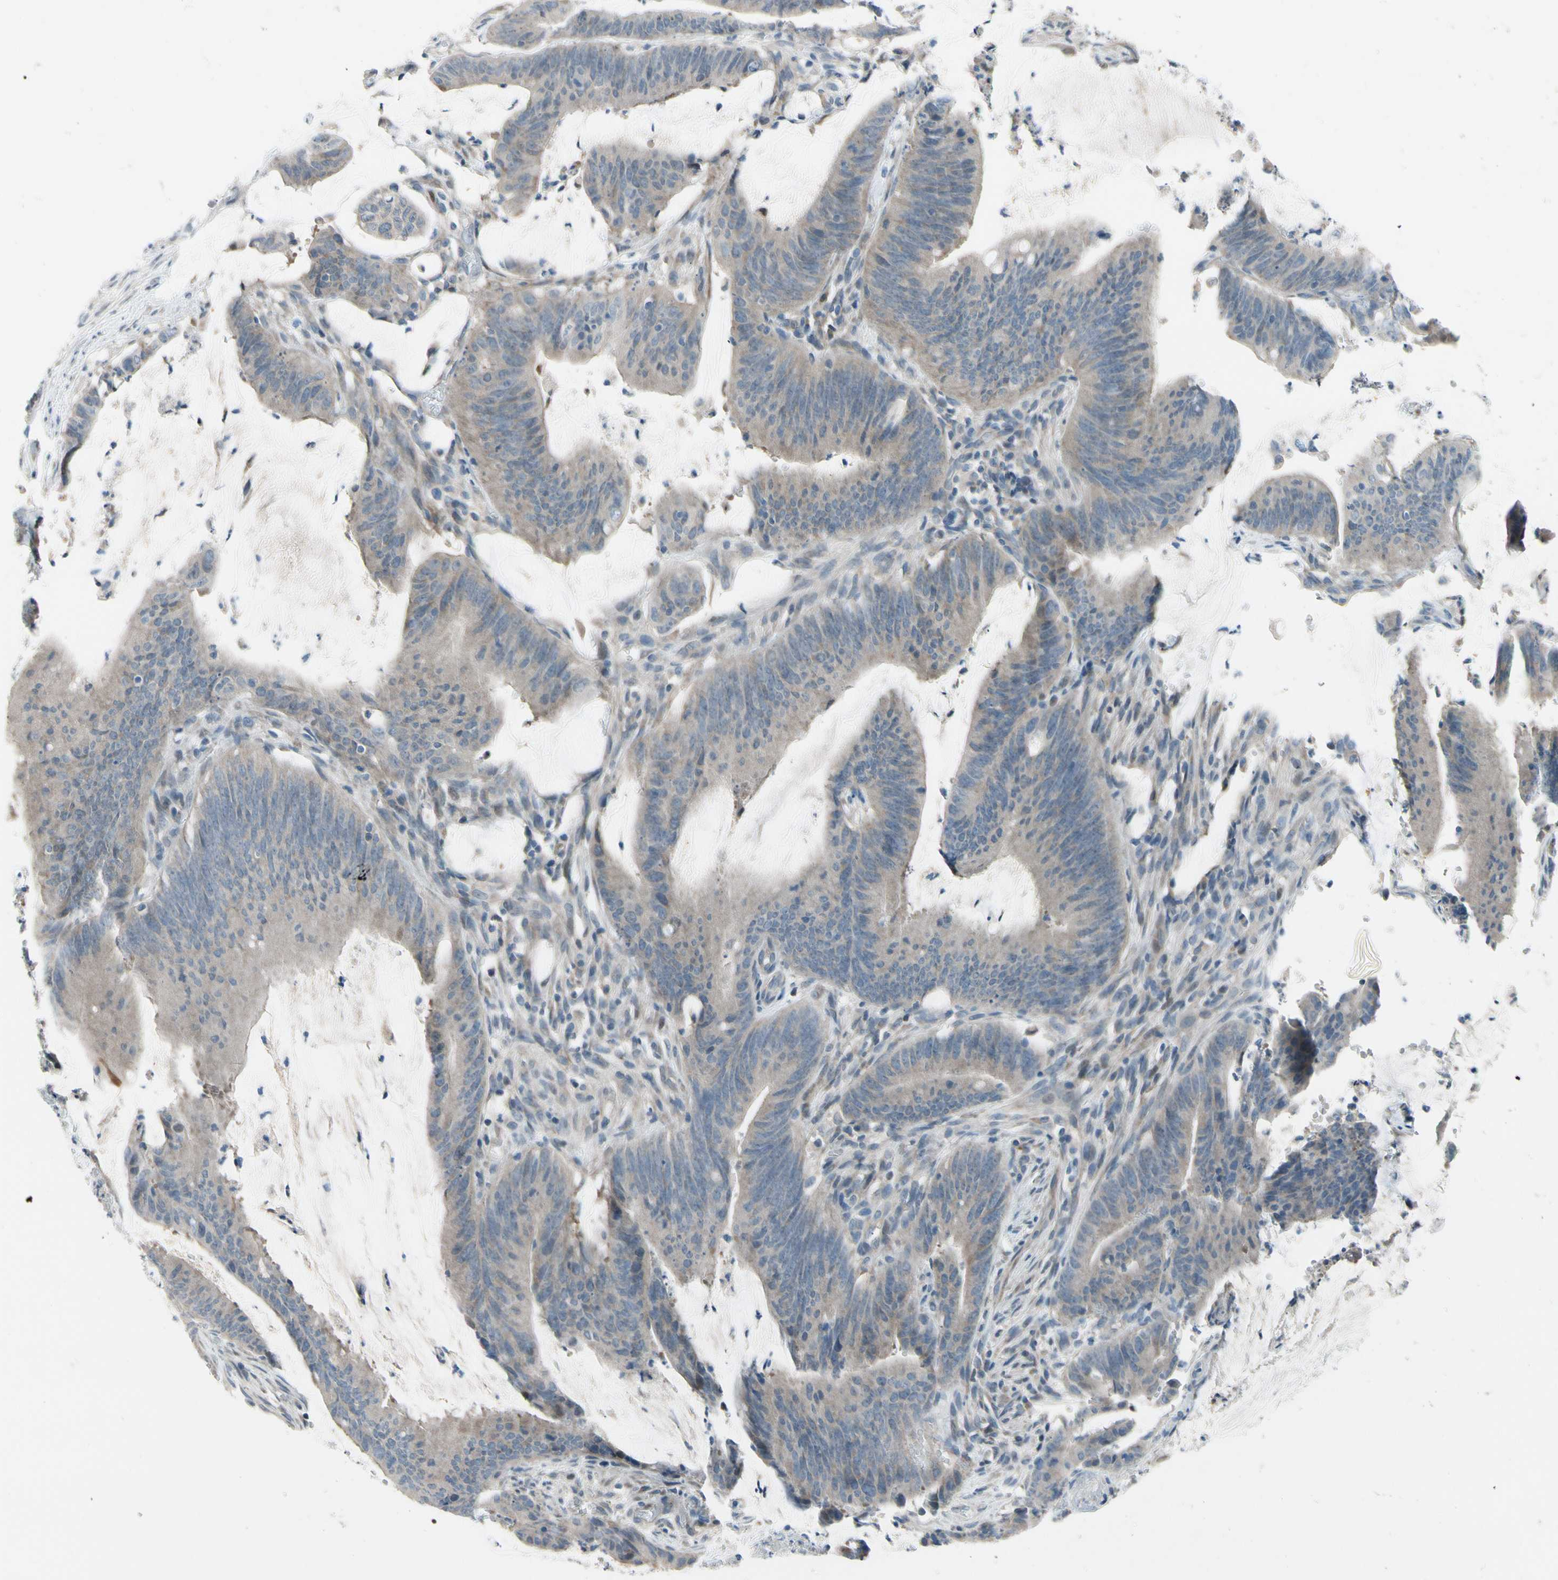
{"staining": {"intensity": "negative", "quantity": "none", "location": "none"}, "tissue": "colorectal cancer", "cell_type": "Tumor cells", "image_type": "cancer", "snomed": [{"axis": "morphology", "description": "Adenocarcinoma, NOS"}, {"axis": "topography", "description": "Rectum"}], "caption": "Image shows no protein staining in tumor cells of colorectal cancer (adenocarcinoma) tissue.", "gene": "CFAP36", "patient": {"sex": "female", "age": 66}}